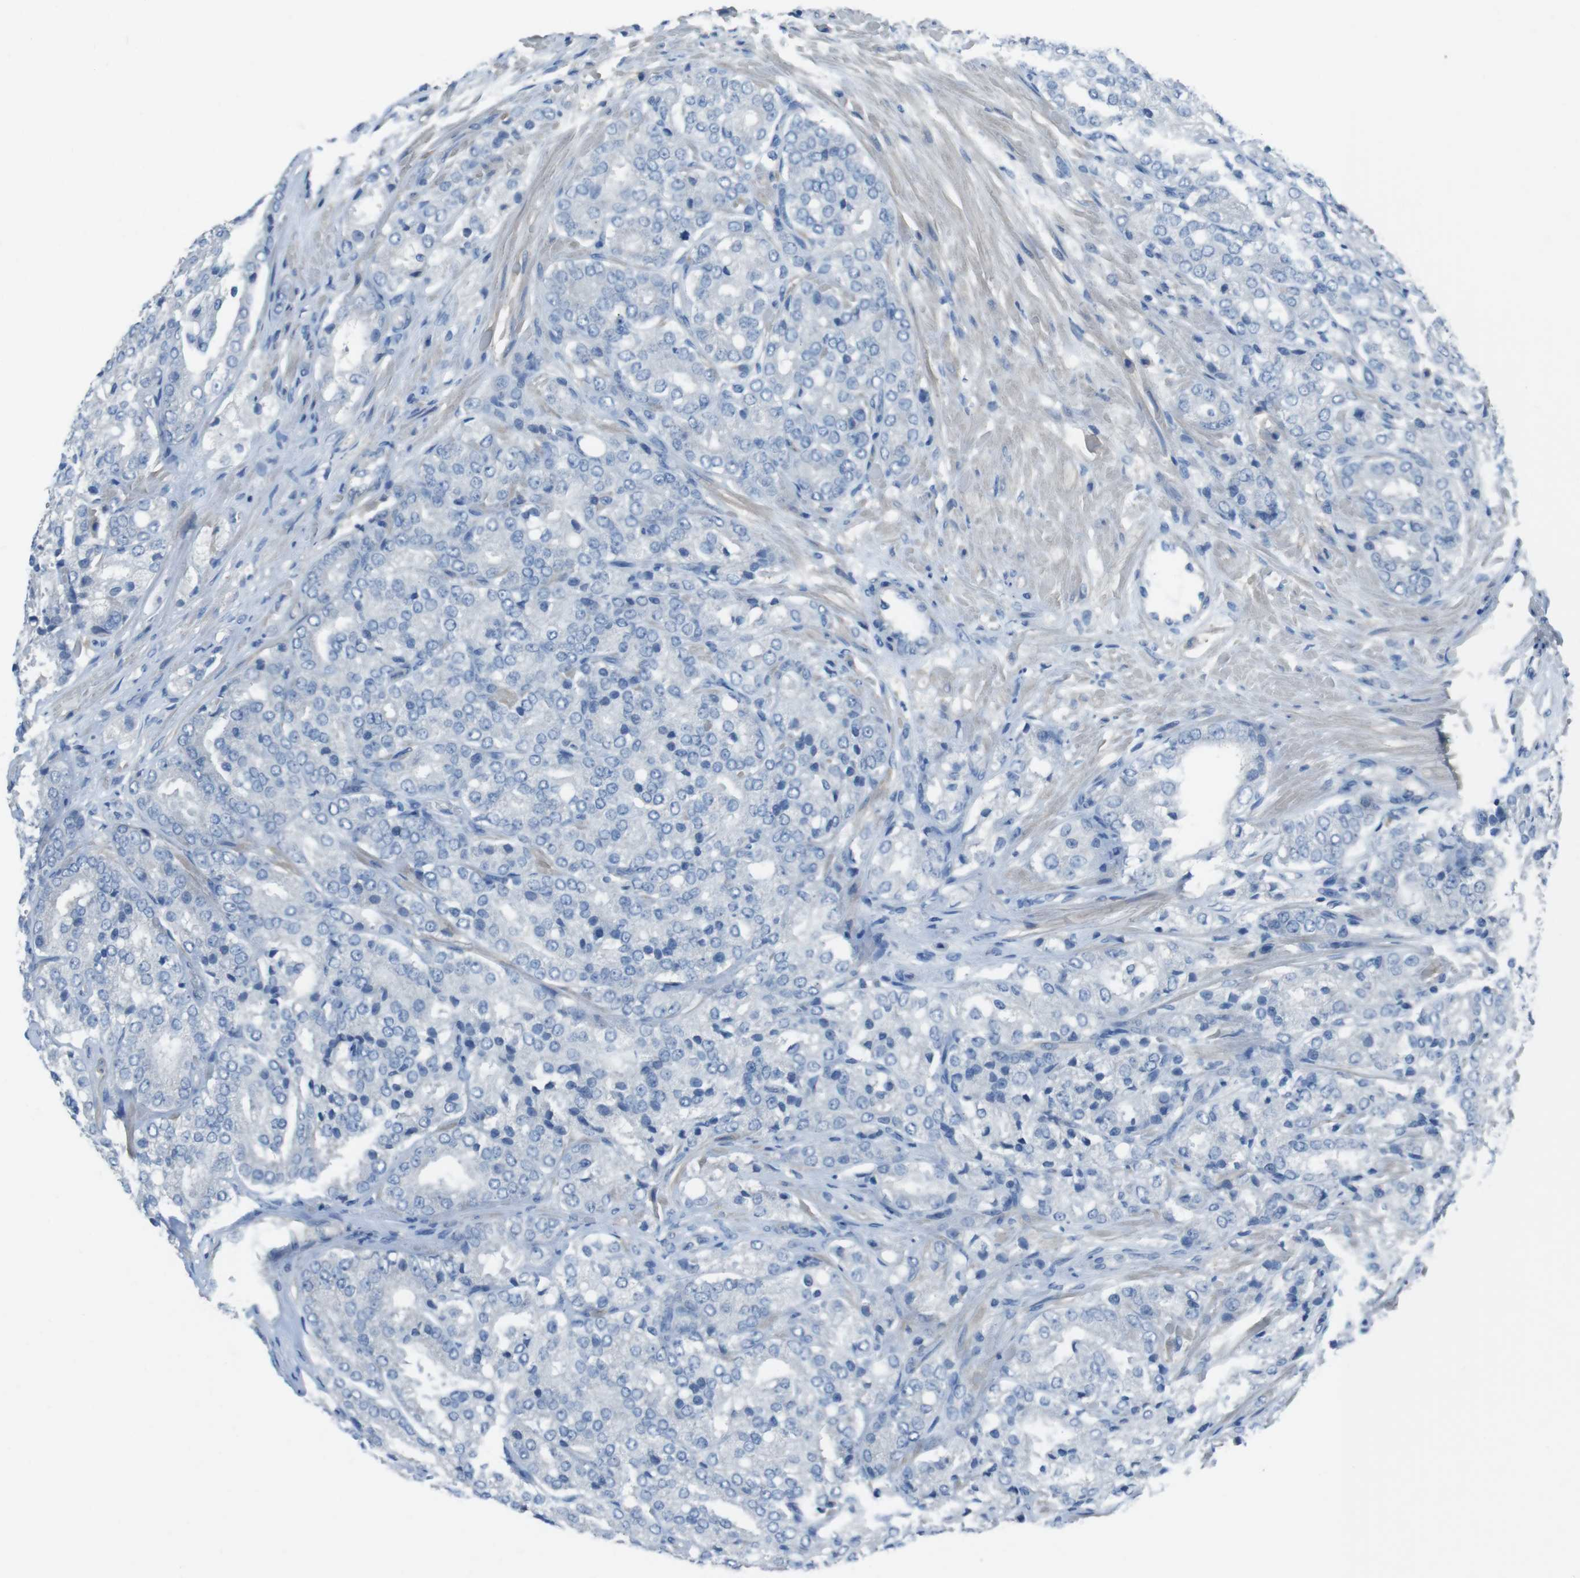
{"staining": {"intensity": "negative", "quantity": "none", "location": "none"}, "tissue": "prostate cancer", "cell_type": "Tumor cells", "image_type": "cancer", "snomed": [{"axis": "morphology", "description": "Adenocarcinoma, High grade"}, {"axis": "topography", "description": "Prostate"}], "caption": "Tumor cells are negative for protein expression in human prostate cancer (high-grade adenocarcinoma).", "gene": "CYP2C8", "patient": {"sex": "male", "age": 65}}